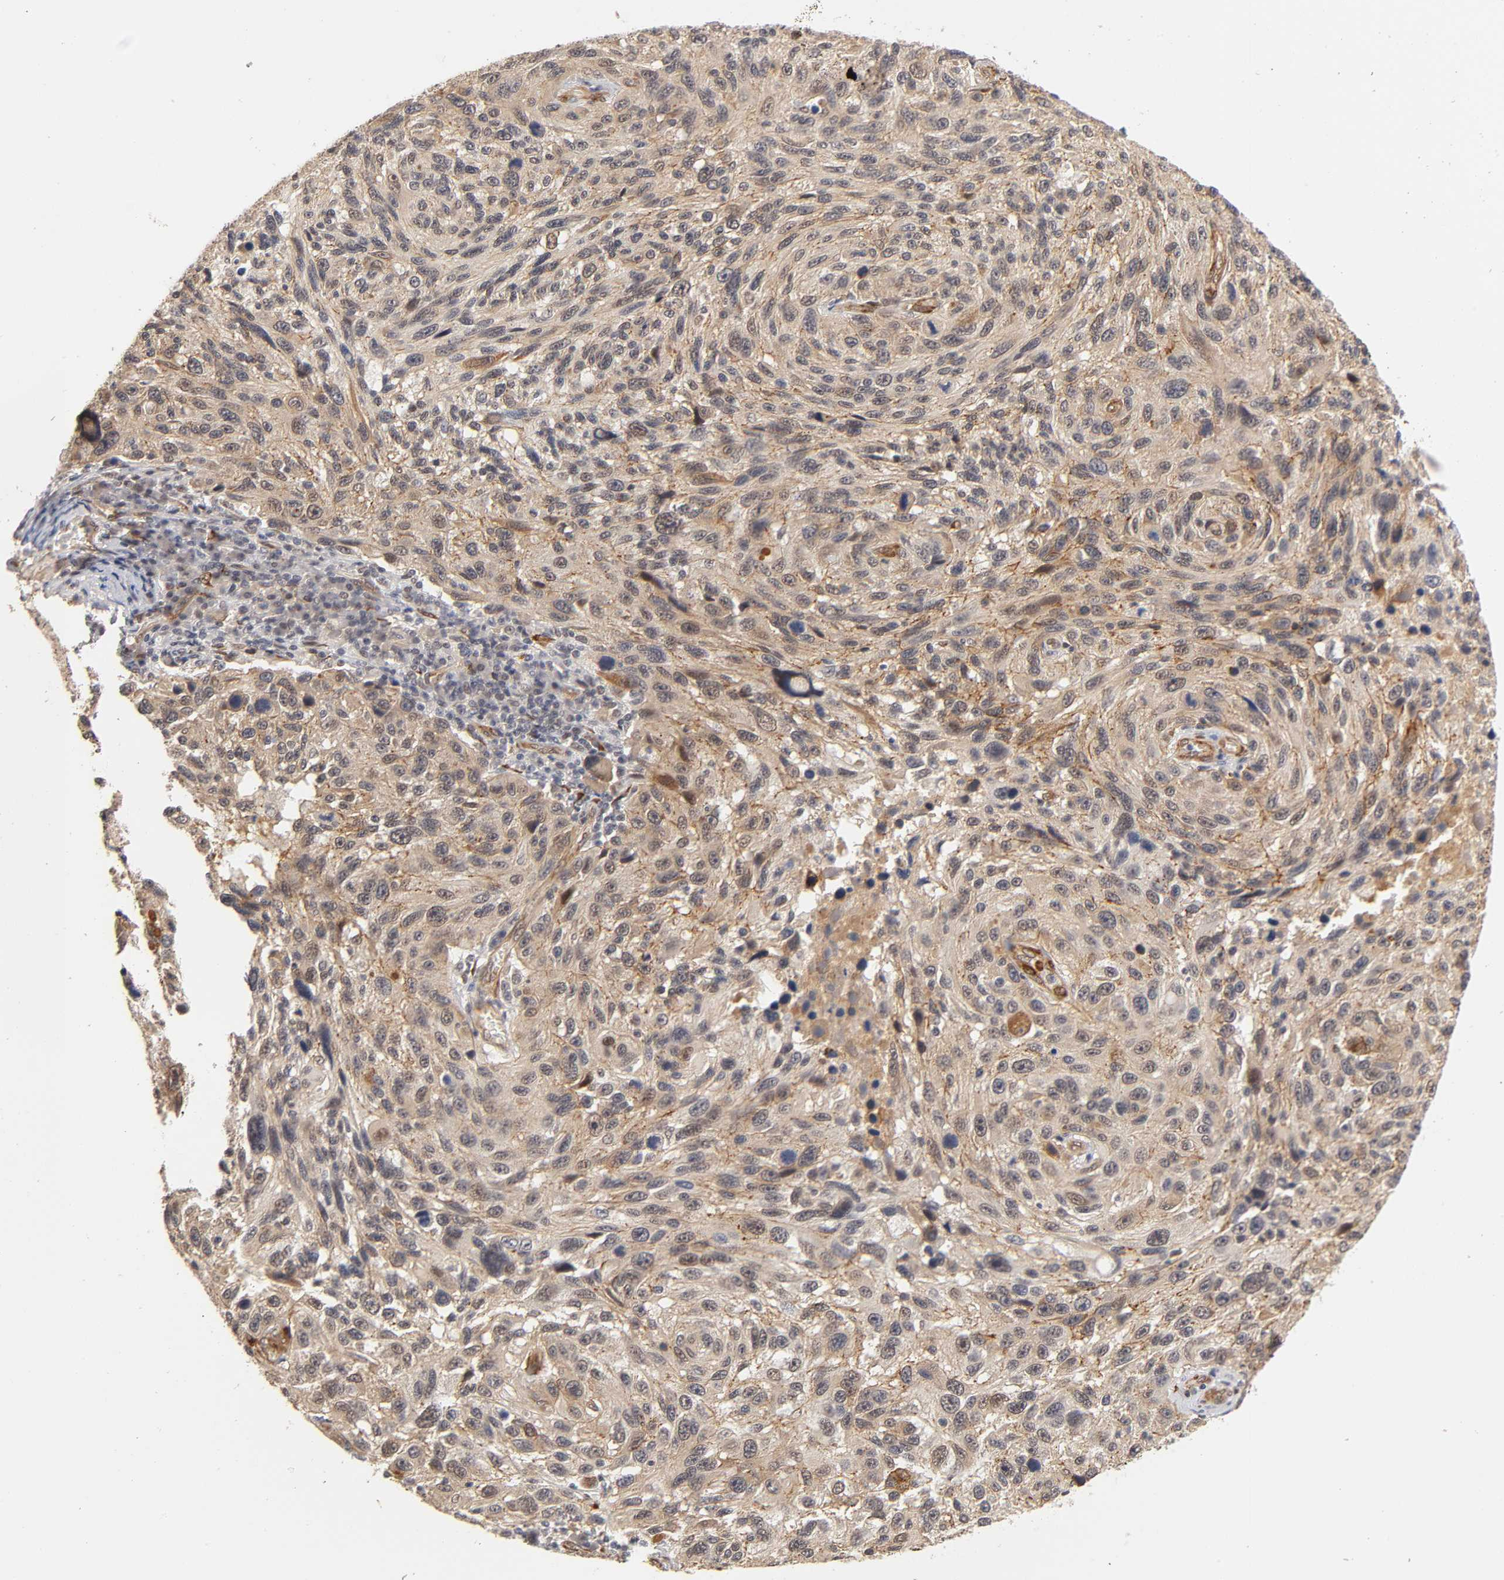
{"staining": {"intensity": "weak", "quantity": ">75%", "location": "cytoplasmic/membranous"}, "tissue": "melanoma", "cell_type": "Tumor cells", "image_type": "cancer", "snomed": [{"axis": "morphology", "description": "Malignant melanoma, NOS"}, {"axis": "topography", "description": "Skin"}], "caption": "The image demonstrates staining of malignant melanoma, revealing weak cytoplasmic/membranous protein expression (brown color) within tumor cells.", "gene": "LAMB1", "patient": {"sex": "male", "age": 53}}